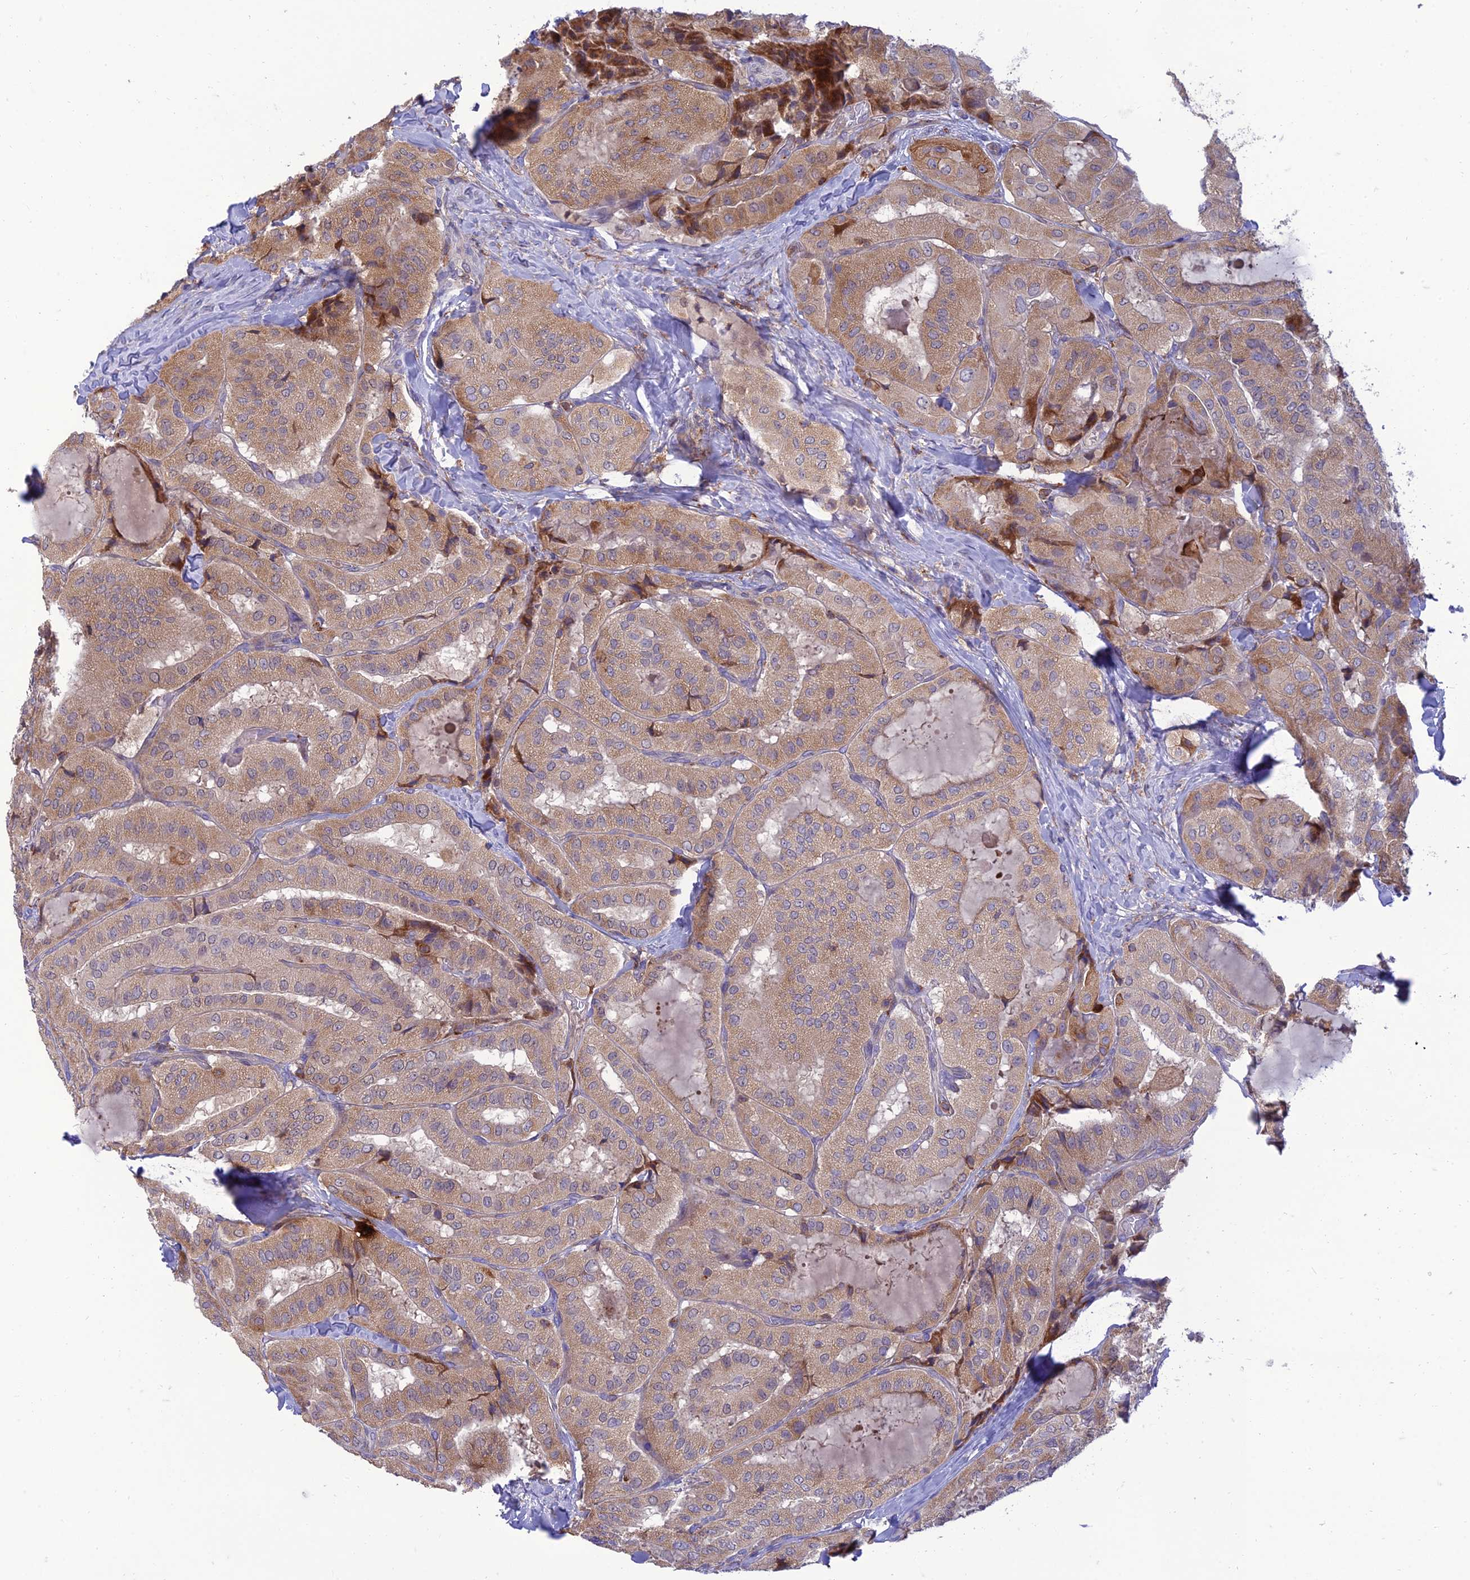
{"staining": {"intensity": "moderate", "quantity": ">75%", "location": "cytoplasmic/membranous"}, "tissue": "thyroid cancer", "cell_type": "Tumor cells", "image_type": "cancer", "snomed": [{"axis": "morphology", "description": "Normal tissue, NOS"}, {"axis": "morphology", "description": "Papillary adenocarcinoma, NOS"}, {"axis": "topography", "description": "Thyroid gland"}], "caption": "Protein staining reveals moderate cytoplasmic/membranous positivity in approximately >75% of tumor cells in thyroid papillary adenocarcinoma.", "gene": "IRAK3", "patient": {"sex": "female", "age": 59}}